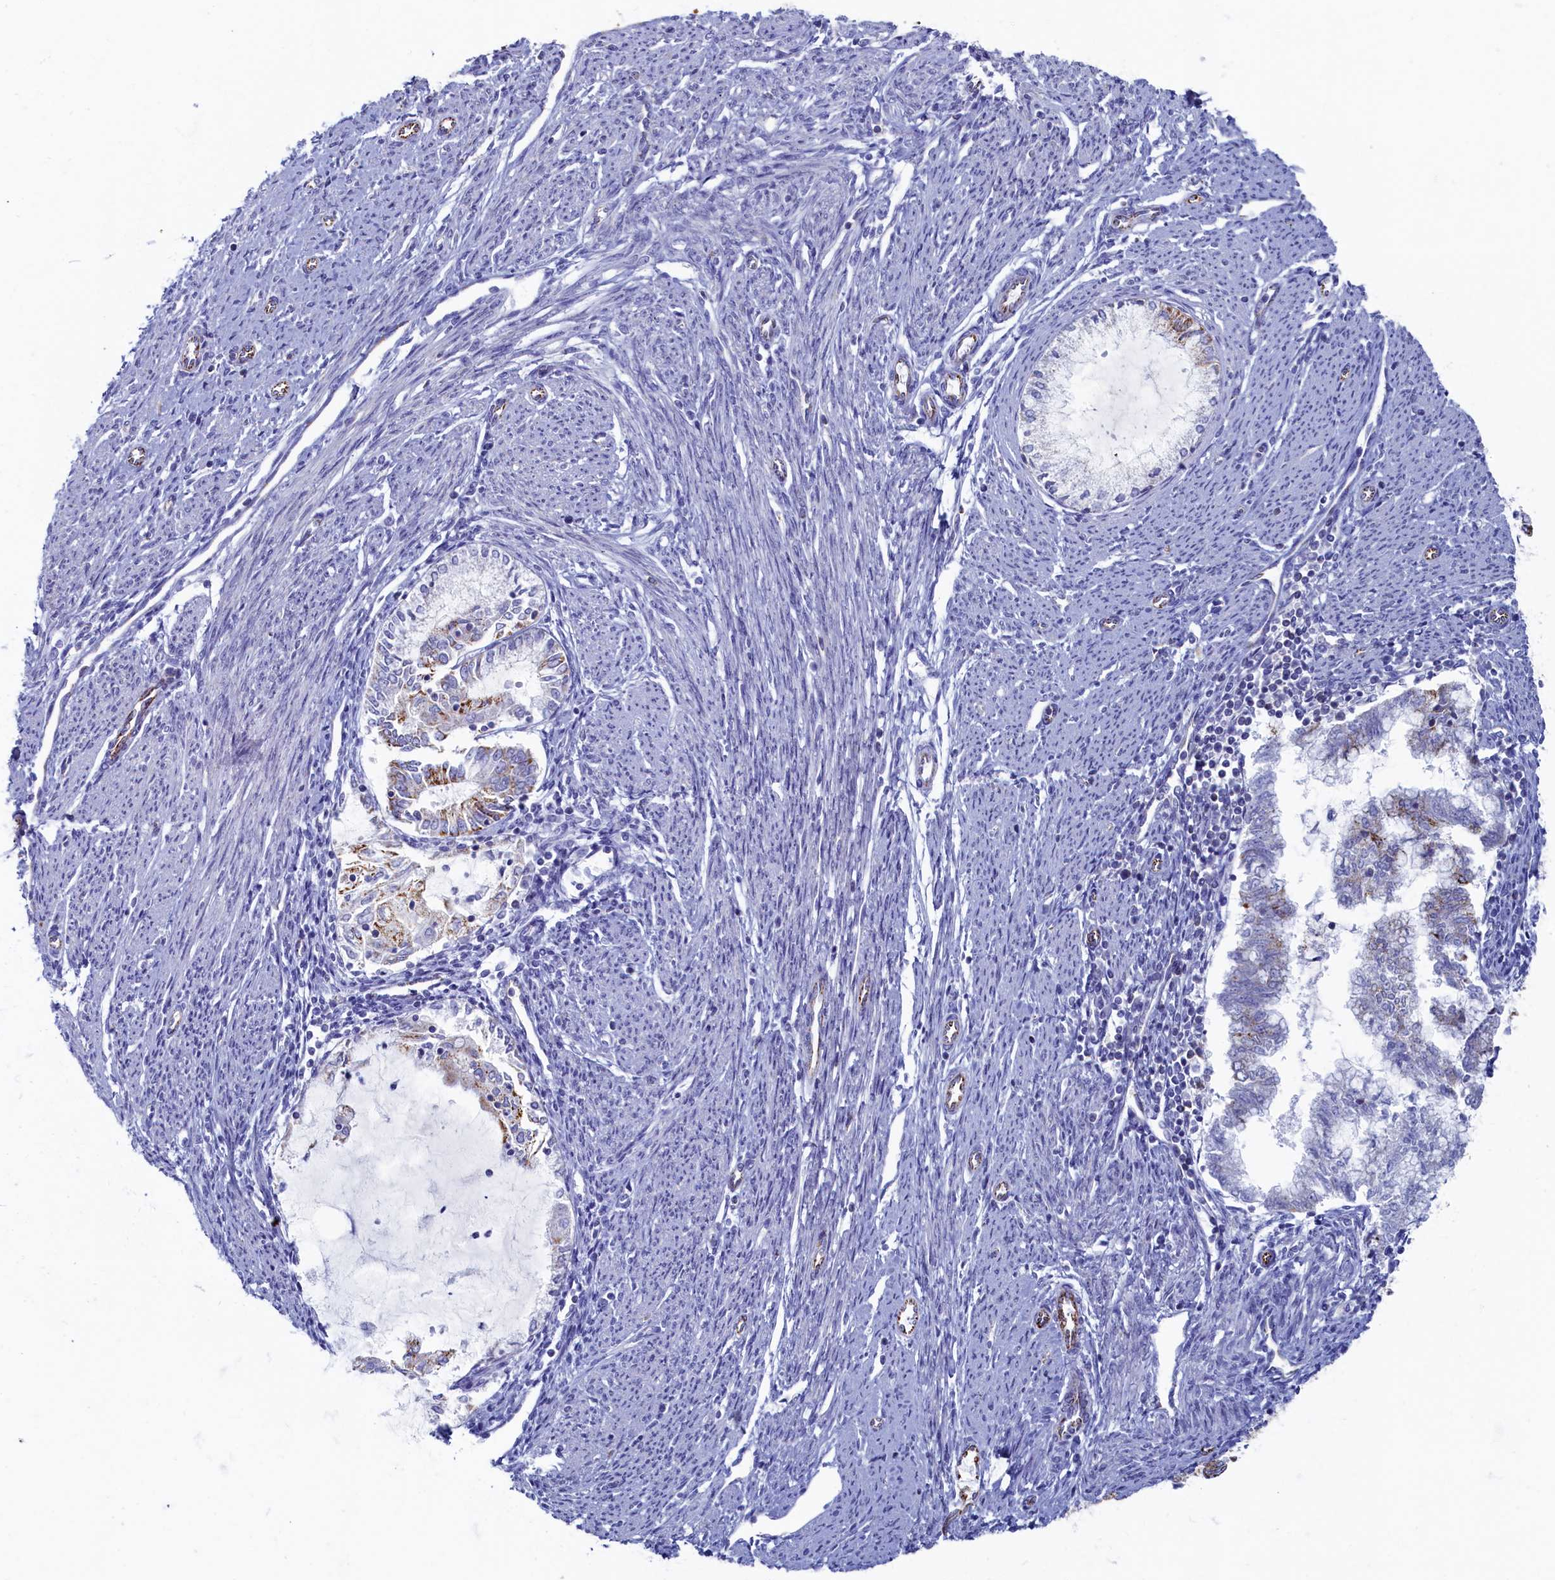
{"staining": {"intensity": "strong", "quantity": "<25%", "location": "cytoplasmic/membranous"}, "tissue": "endometrial cancer", "cell_type": "Tumor cells", "image_type": "cancer", "snomed": [{"axis": "morphology", "description": "Adenocarcinoma, NOS"}, {"axis": "topography", "description": "Endometrium"}], "caption": "High-magnification brightfield microscopy of endometrial cancer stained with DAB (brown) and counterstained with hematoxylin (blue). tumor cells exhibit strong cytoplasmic/membranous staining is appreciated in about<25% of cells.", "gene": "OCIAD2", "patient": {"sex": "female", "age": 79}}